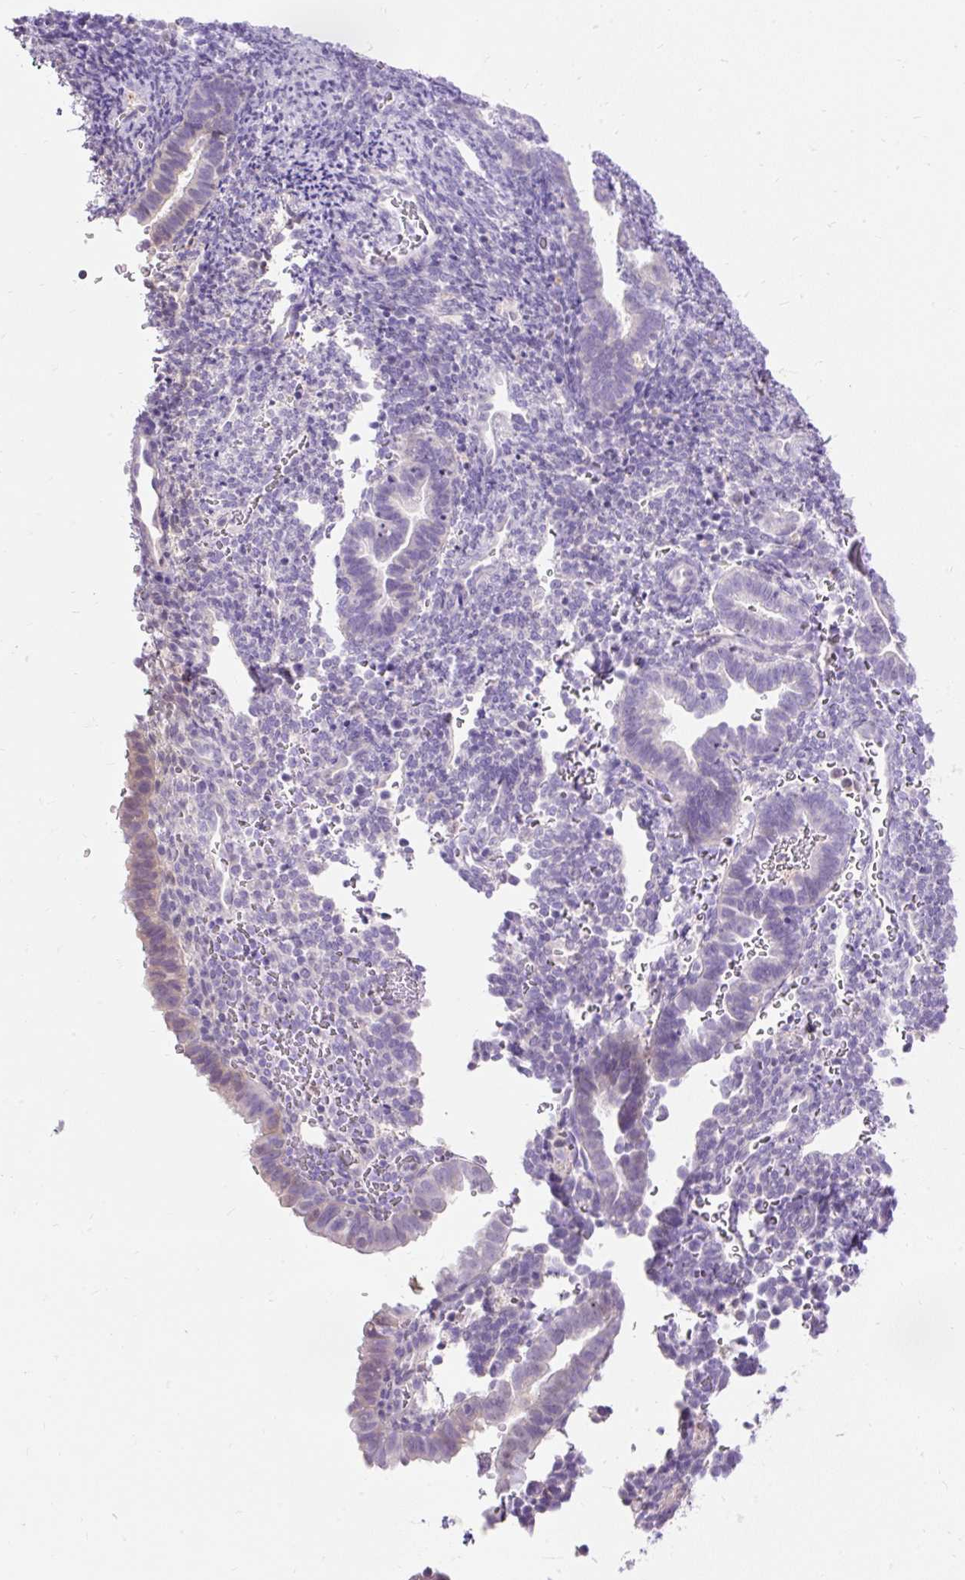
{"staining": {"intensity": "negative", "quantity": "none", "location": "none"}, "tissue": "endometrium", "cell_type": "Cells in endometrial stroma", "image_type": "normal", "snomed": [{"axis": "morphology", "description": "Normal tissue, NOS"}, {"axis": "topography", "description": "Endometrium"}], "caption": "Immunohistochemical staining of normal endometrium reveals no significant positivity in cells in endometrial stroma.", "gene": "TMEM150C", "patient": {"sex": "female", "age": 34}}